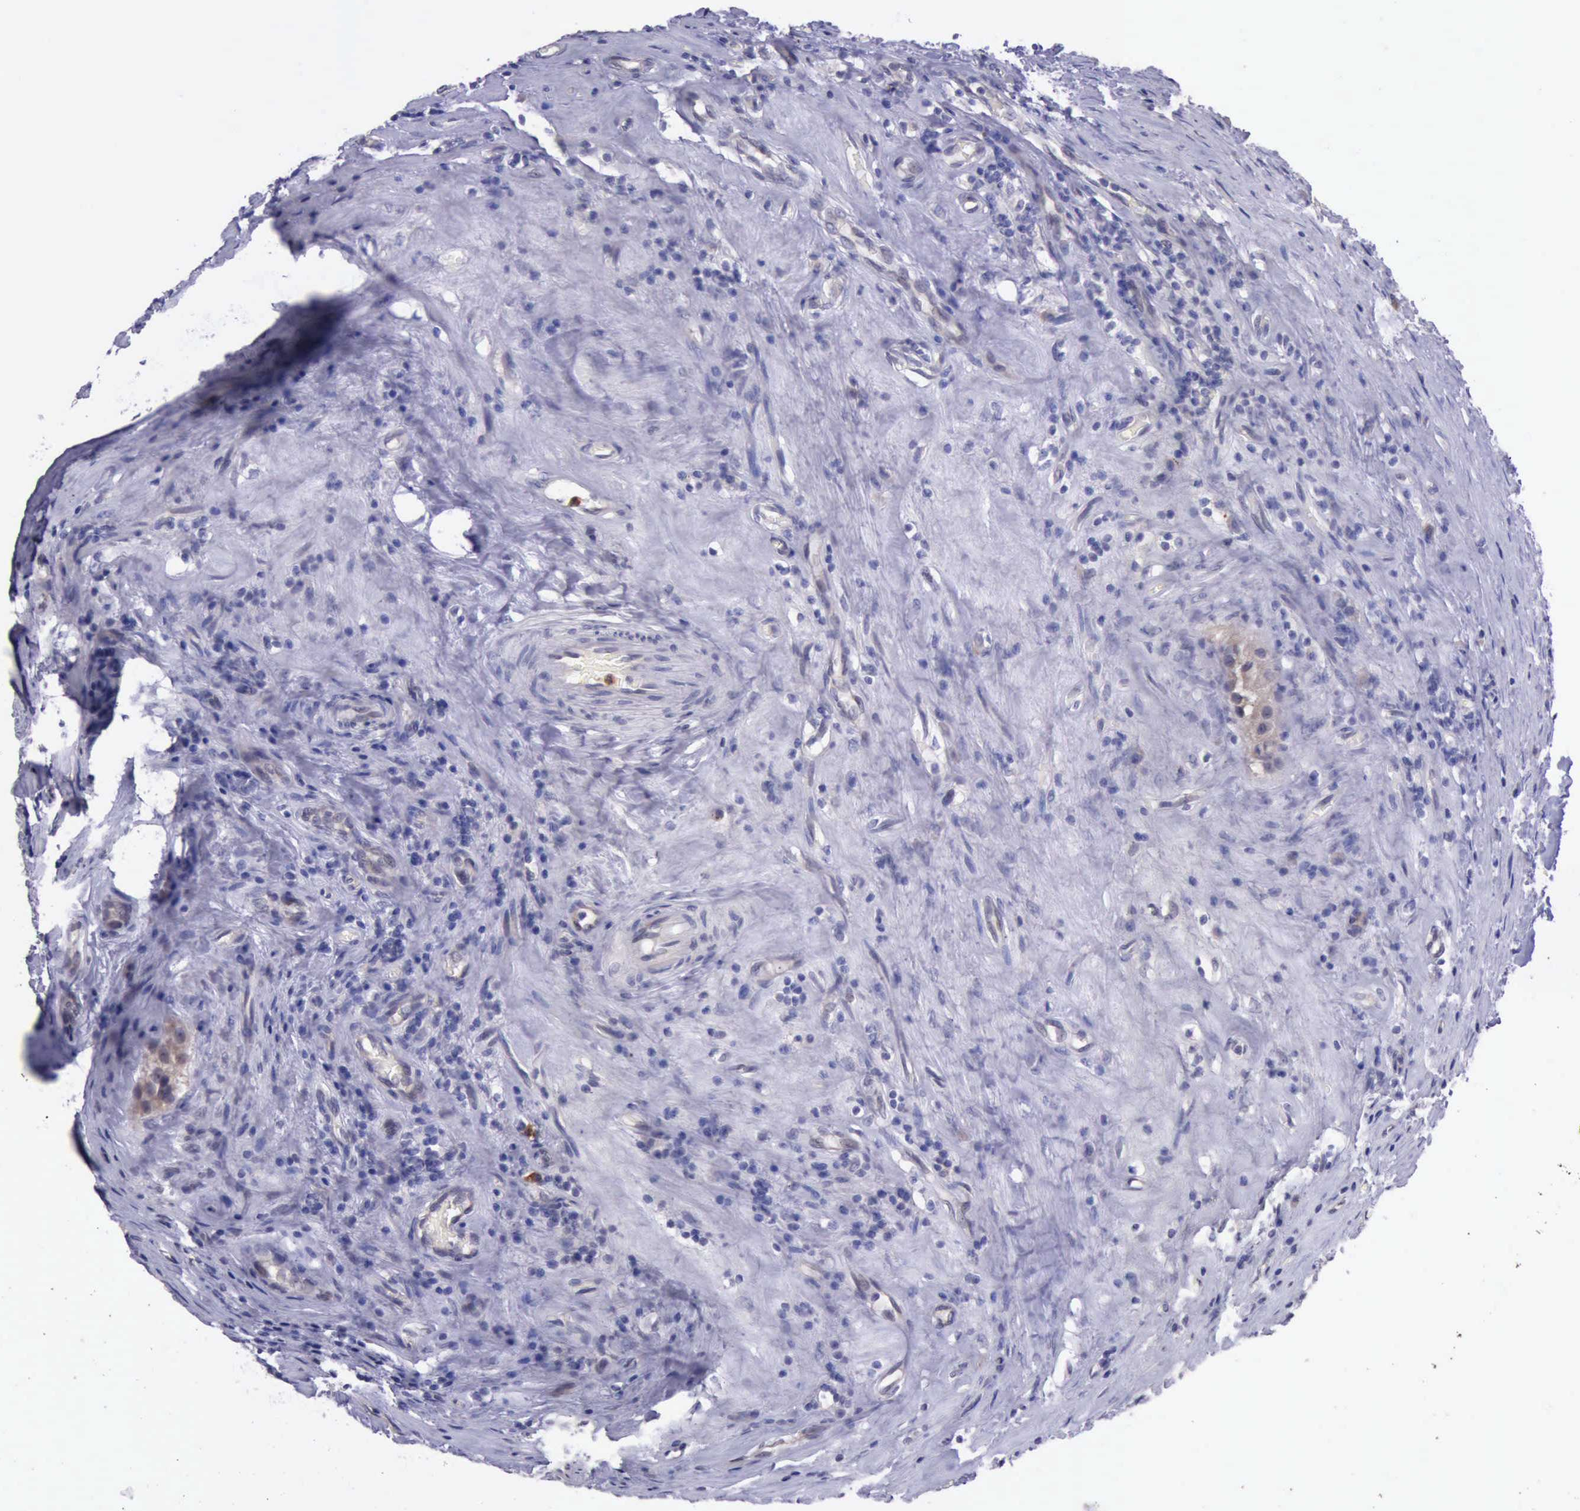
{"staining": {"intensity": "weak", "quantity": "25%-75%", "location": "cytoplasmic/membranous"}, "tissue": "testis cancer", "cell_type": "Tumor cells", "image_type": "cancer", "snomed": [{"axis": "morphology", "description": "Seminoma, NOS"}, {"axis": "topography", "description": "Testis"}], "caption": "Protein expression analysis of seminoma (testis) exhibits weak cytoplasmic/membranous positivity in approximately 25%-75% of tumor cells.", "gene": "PLEK2", "patient": {"sex": "male", "age": 34}}